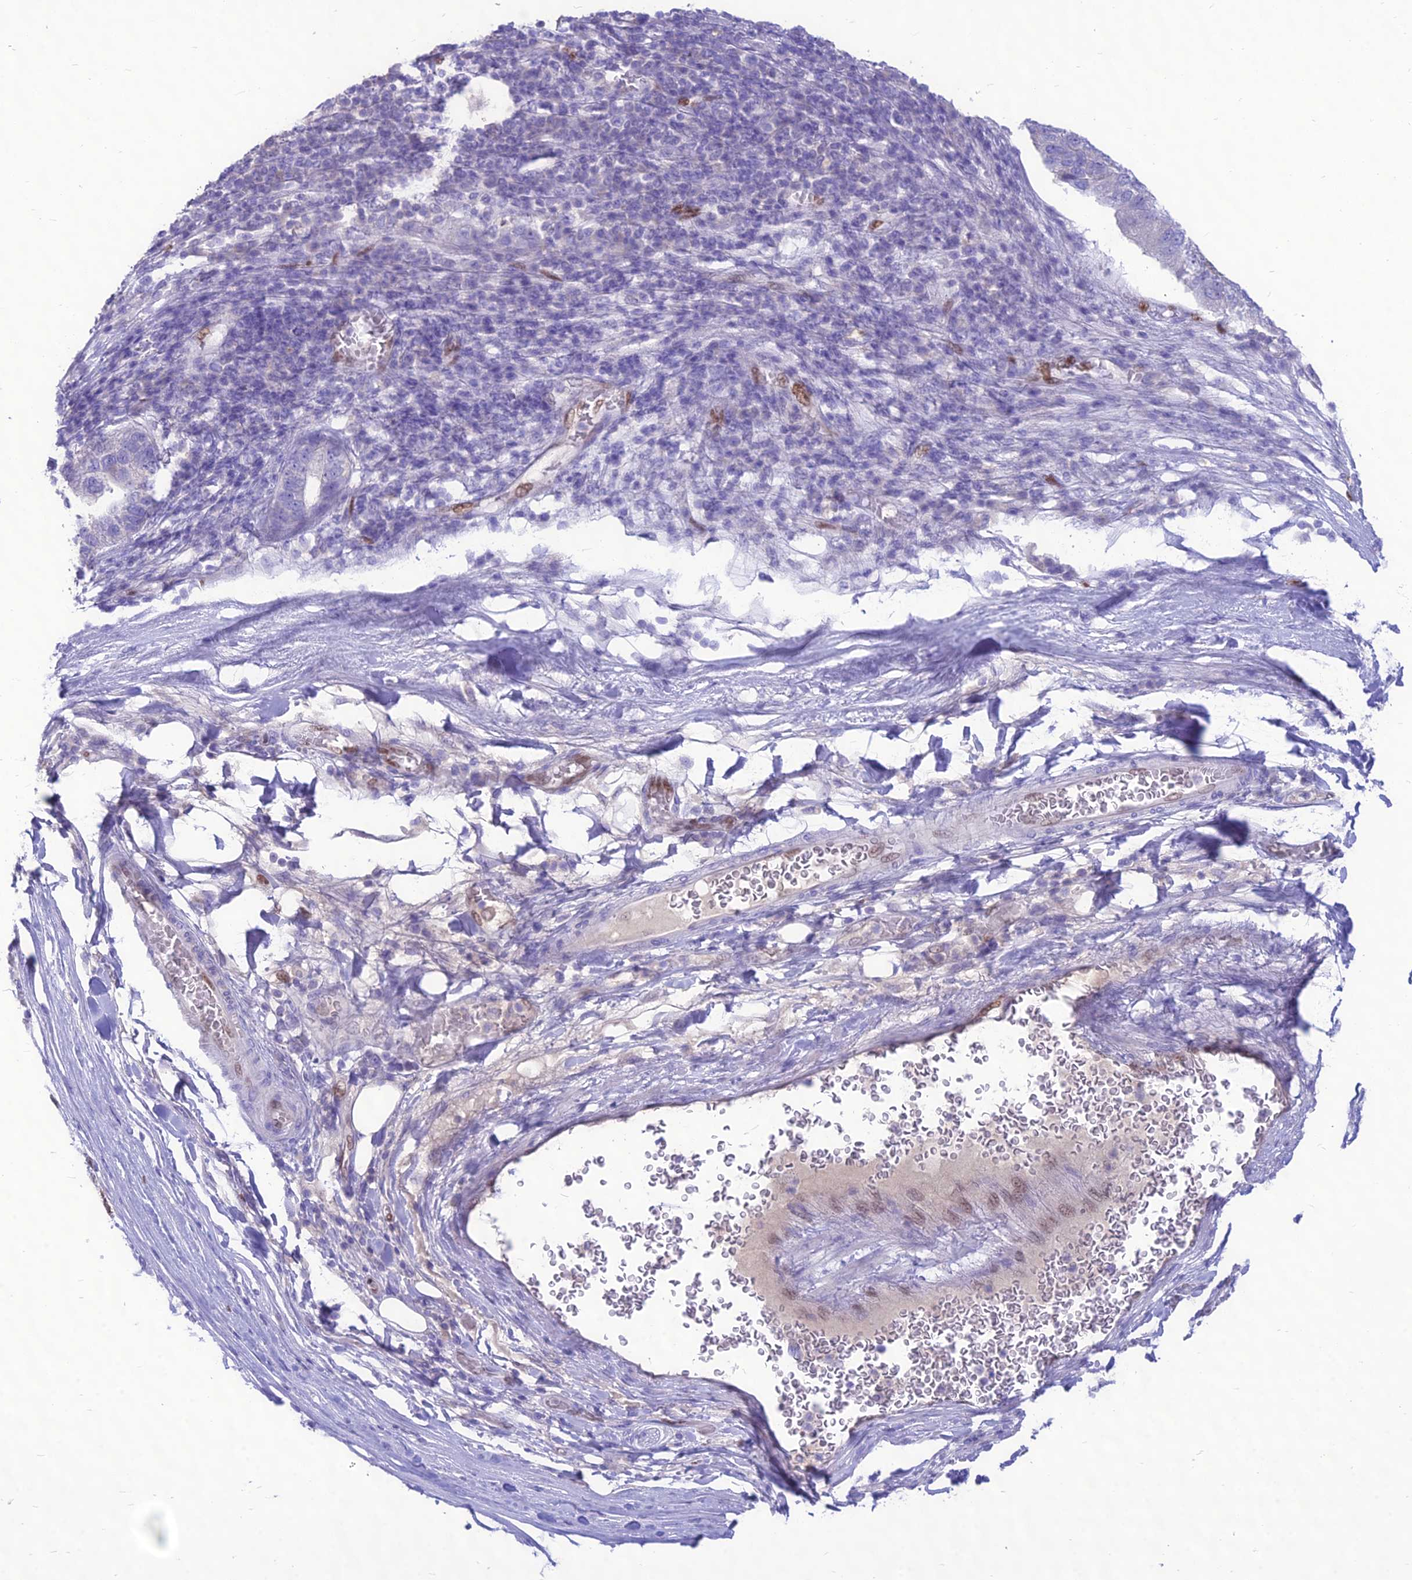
{"staining": {"intensity": "negative", "quantity": "none", "location": "none"}, "tissue": "pancreatic cancer", "cell_type": "Tumor cells", "image_type": "cancer", "snomed": [{"axis": "morphology", "description": "Adenocarcinoma, NOS"}, {"axis": "topography", "description": "Pancreas"}], "caption": "Immunohistochemical staining of pancreatic cancer (adenocarcinoma) reveals no significant positivity in tumor cells.", "gene": "NOVA2", "patient": {"sex": "female", "age": 61}}